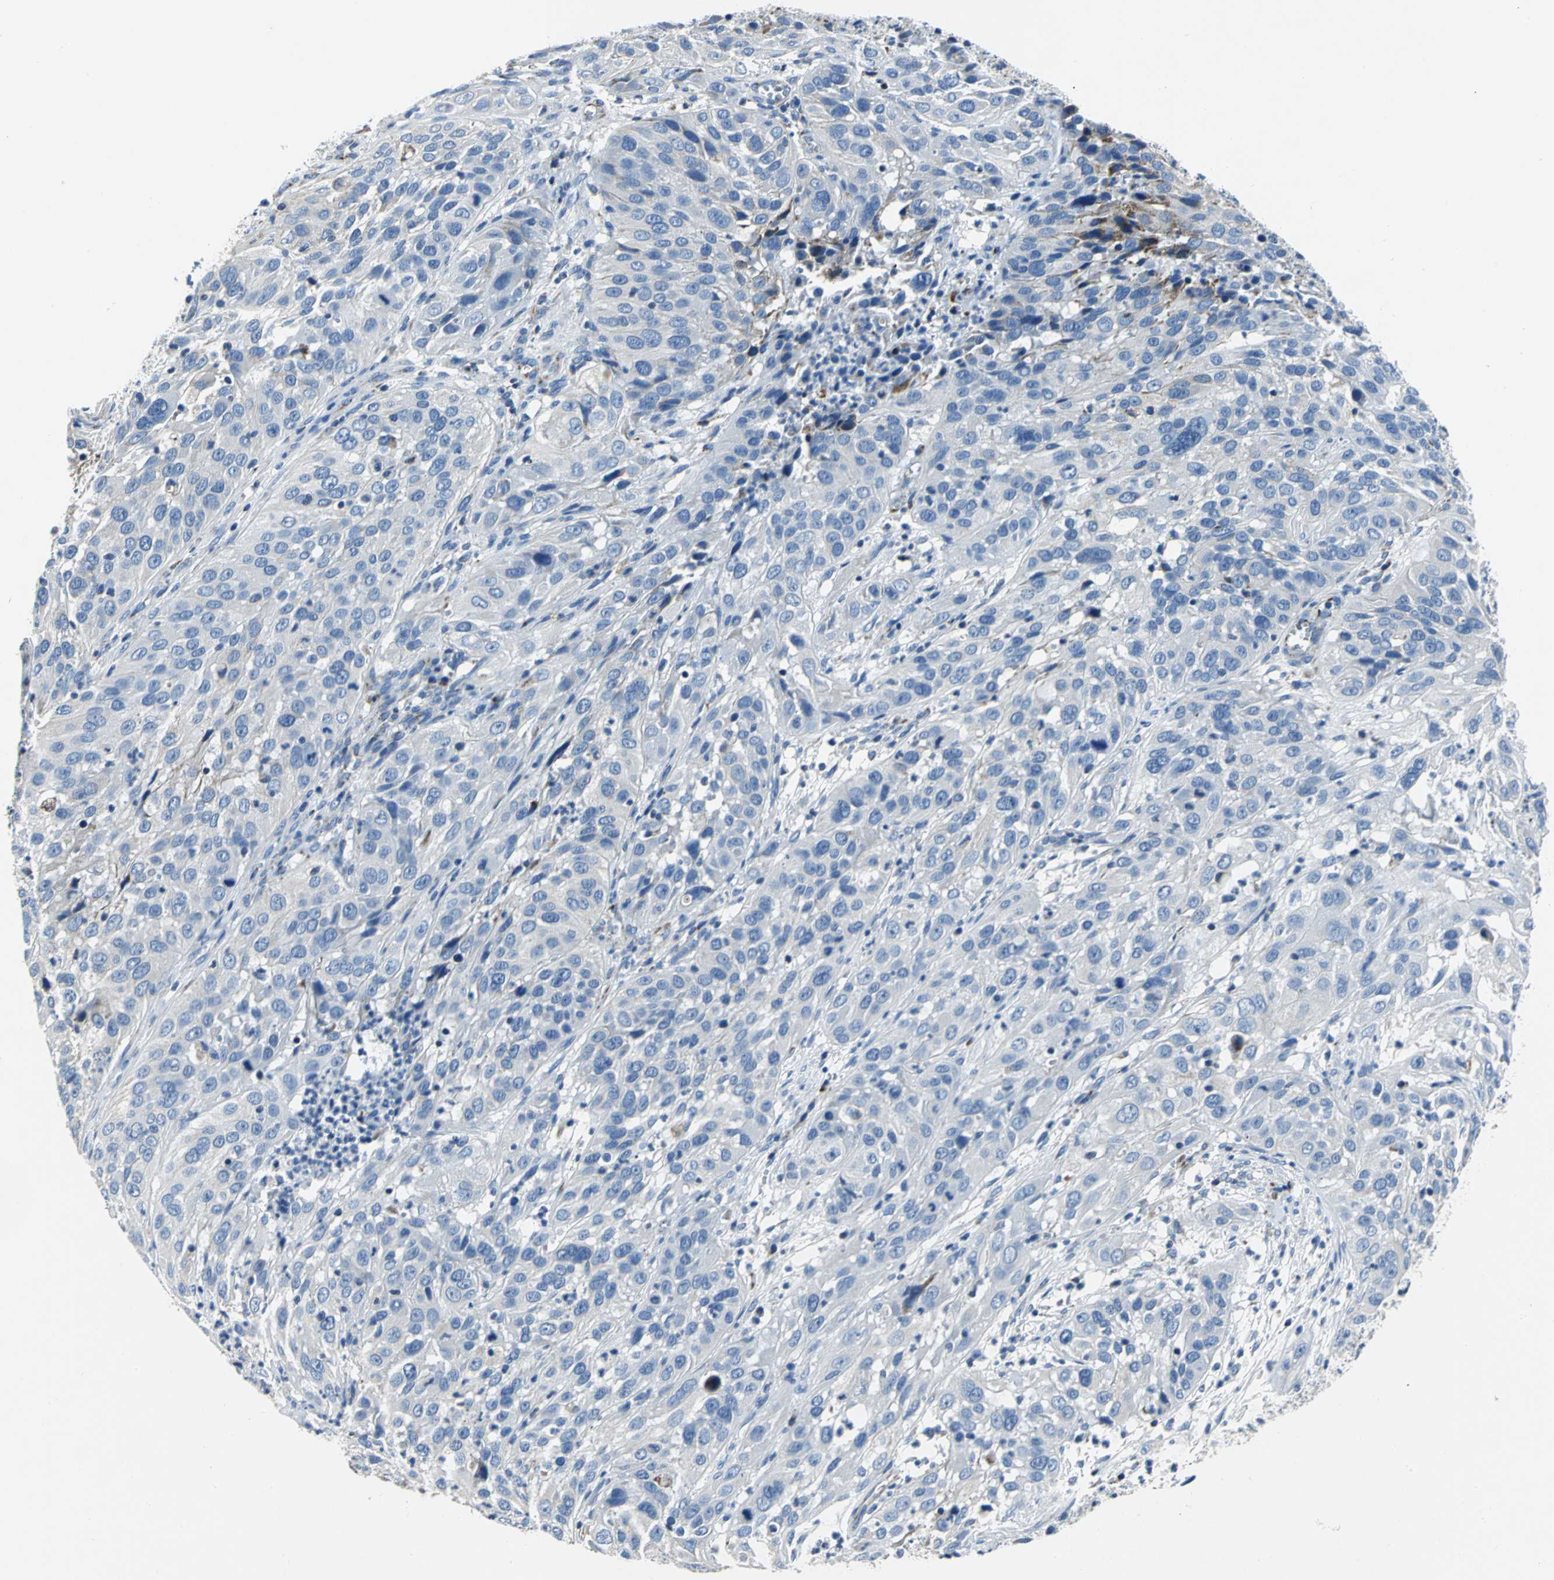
{"staining": {"intensity": "negative", "quantity": "none", "location": "none"}, "tissue": "cervical cancer", "cell_type": "Tumor cells", "image_type": "cancer", "snomed": [{"axis": "morphology", "description": "Squamous cell carcinoma, NOS"}, {"axis": "topography", "description": "Cervix"}], "caption": "Immunohistochemistry of human cervical cancer (squamous cell carcinoma) shows no staining in tumor cells.", "gene": "IFI6", "patient": {"sex": "female", "age": 32}}